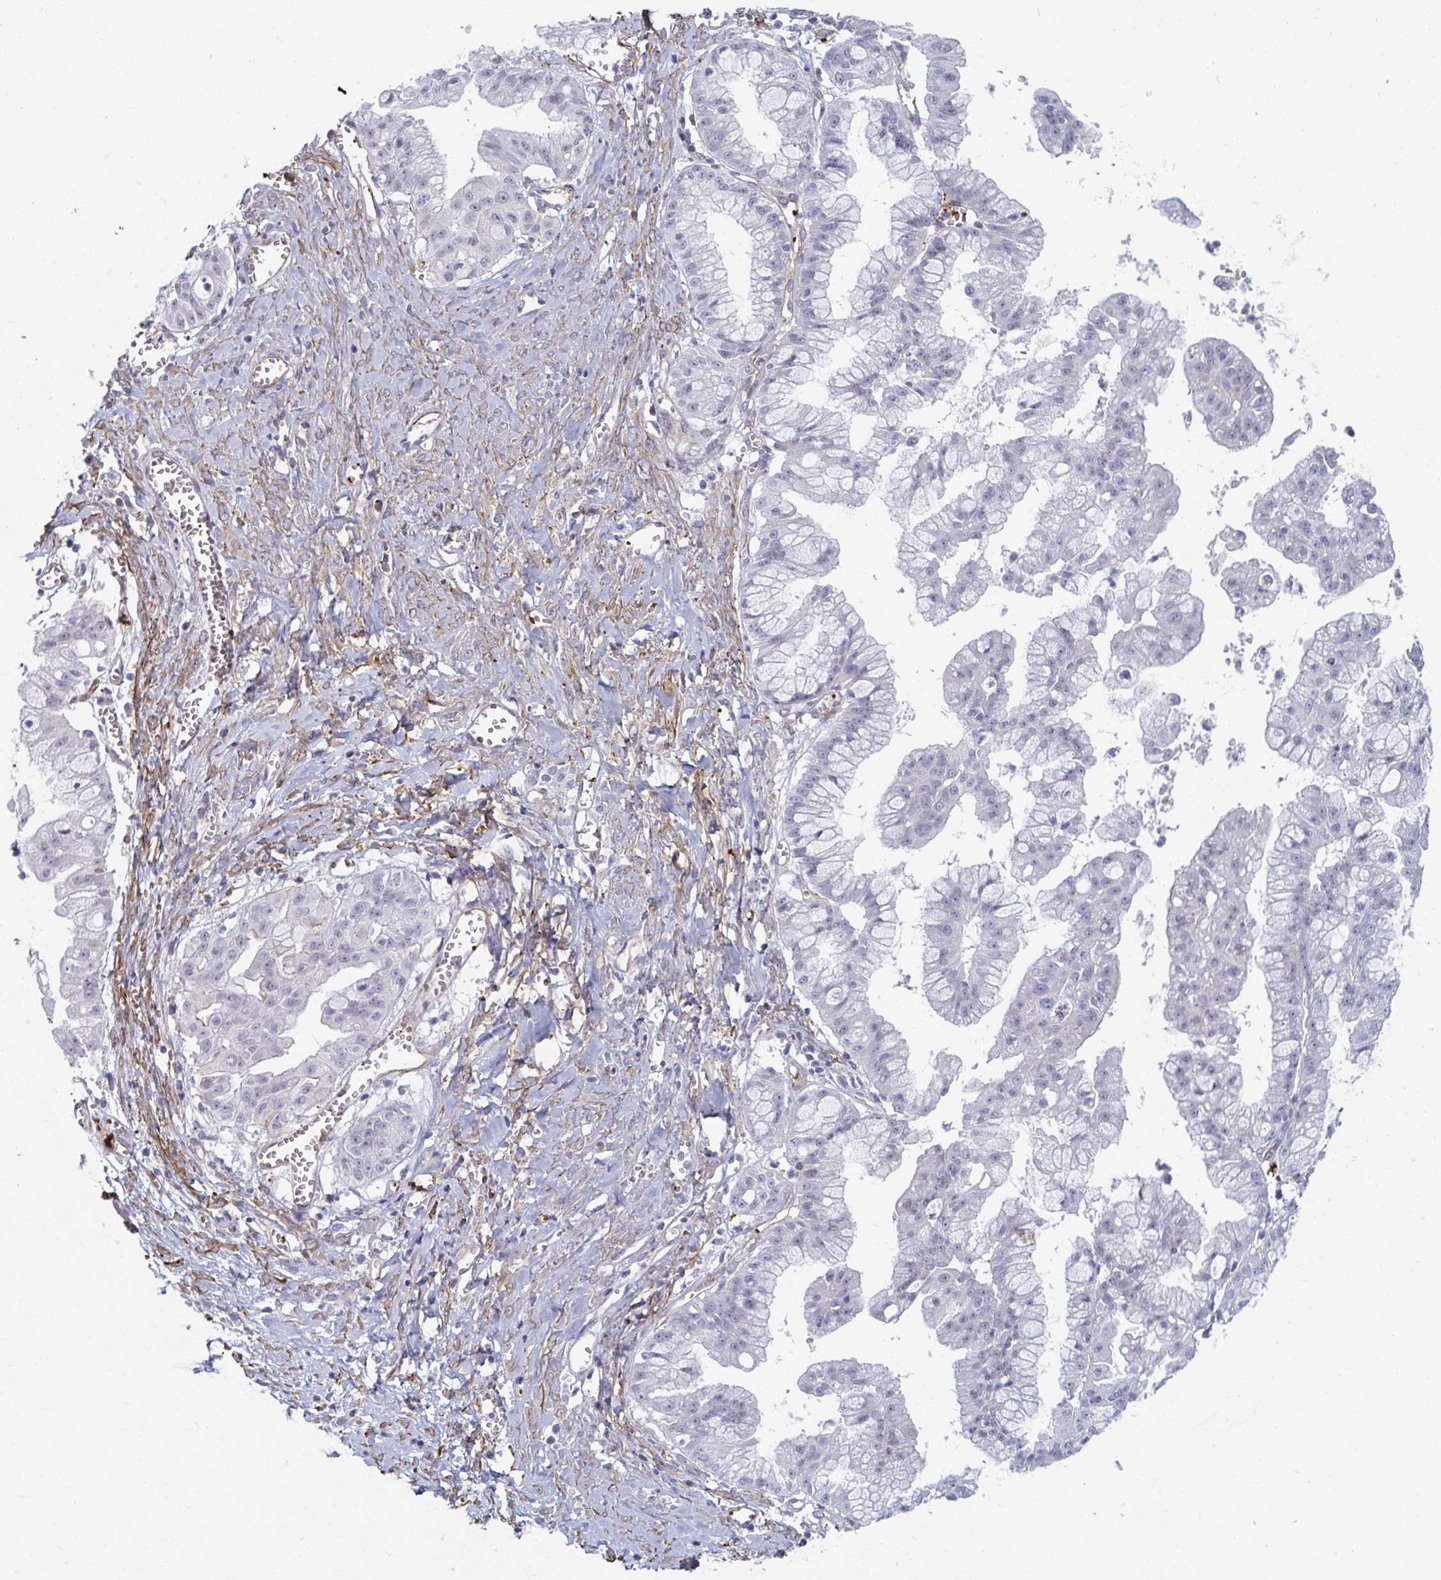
{"staining": {"intensity": "negative", "quantity": "none", "location": "none"}, "tissue": "ovarian cancer", "cell_type": "Tumor cells", "image_type": "cancer", "snomed": [{"axis": "morphology", "description": "Cystadenocarcinoma, mucinous, NOS"}, {"axis": "topography", "description": "Ovary"}], "caption": "Ovarian cancer stained for a protein using IHC reveals no expression tumor cells.", "gene": "NEURL4", "patient": {"sex": "female", "age": 70}}